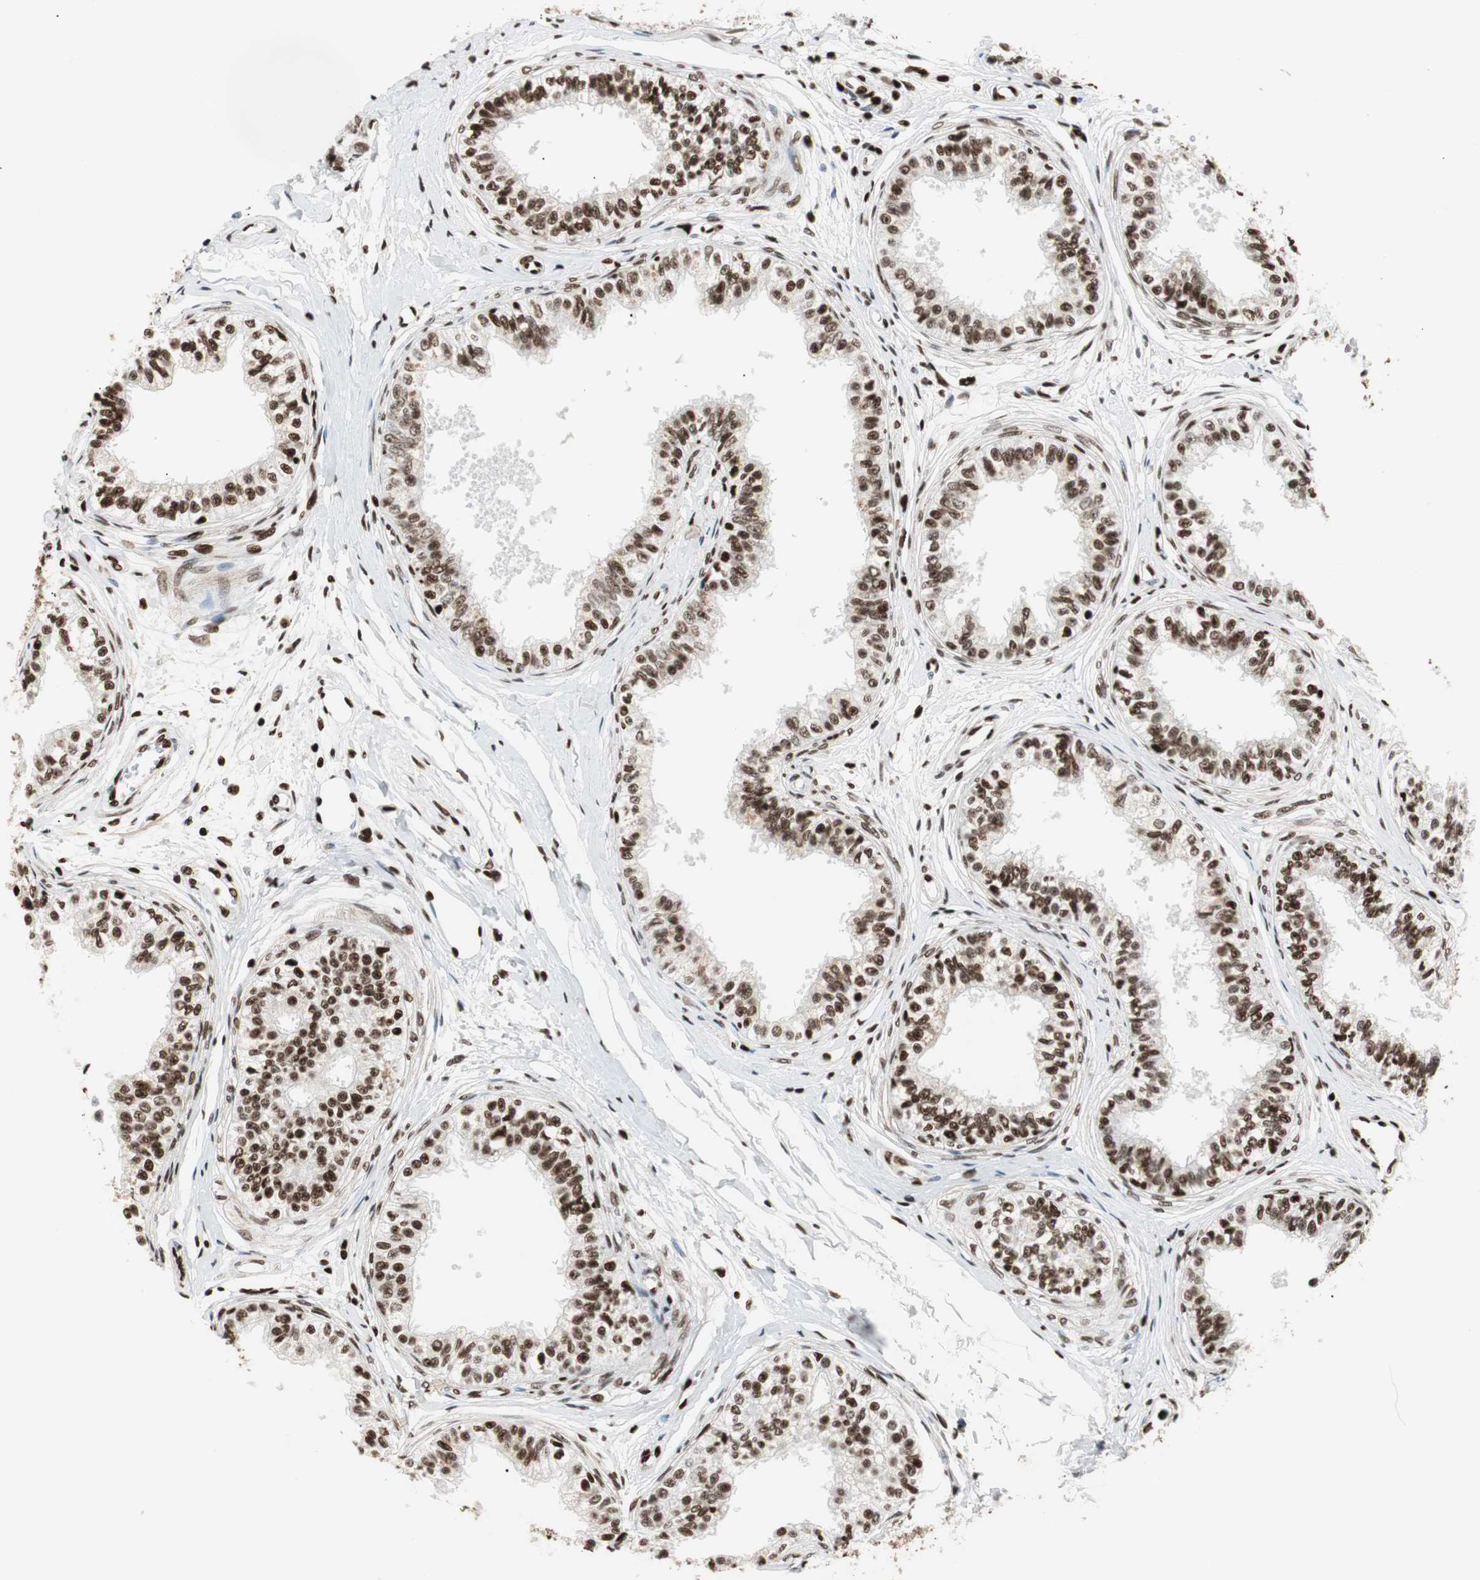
{"staining": {"intensity": "strong", "quantity": ">75%", "location": "nuclear"}, "tissue": "epididymis", "cell_type": "Glandular cells", "image_type": "normal", "snomed": [{"axis": "morphology", "description": "Normal tissue, NOS"}, {"axis": "morphology", "description": "Adenocarcinoma, metastatic, NOS"}, {"axis": "topography", "description": "Testis"}, {"axis": "topography", "description": "Epididymis"}], "caption": "This histopathology image shows immunohistochemistry staining of benign human epididymis, with high strong nuclear staining in about >75% of glandular cells.", "gene": "MTA2", "patient": {"sex": "male", "age": 26}}